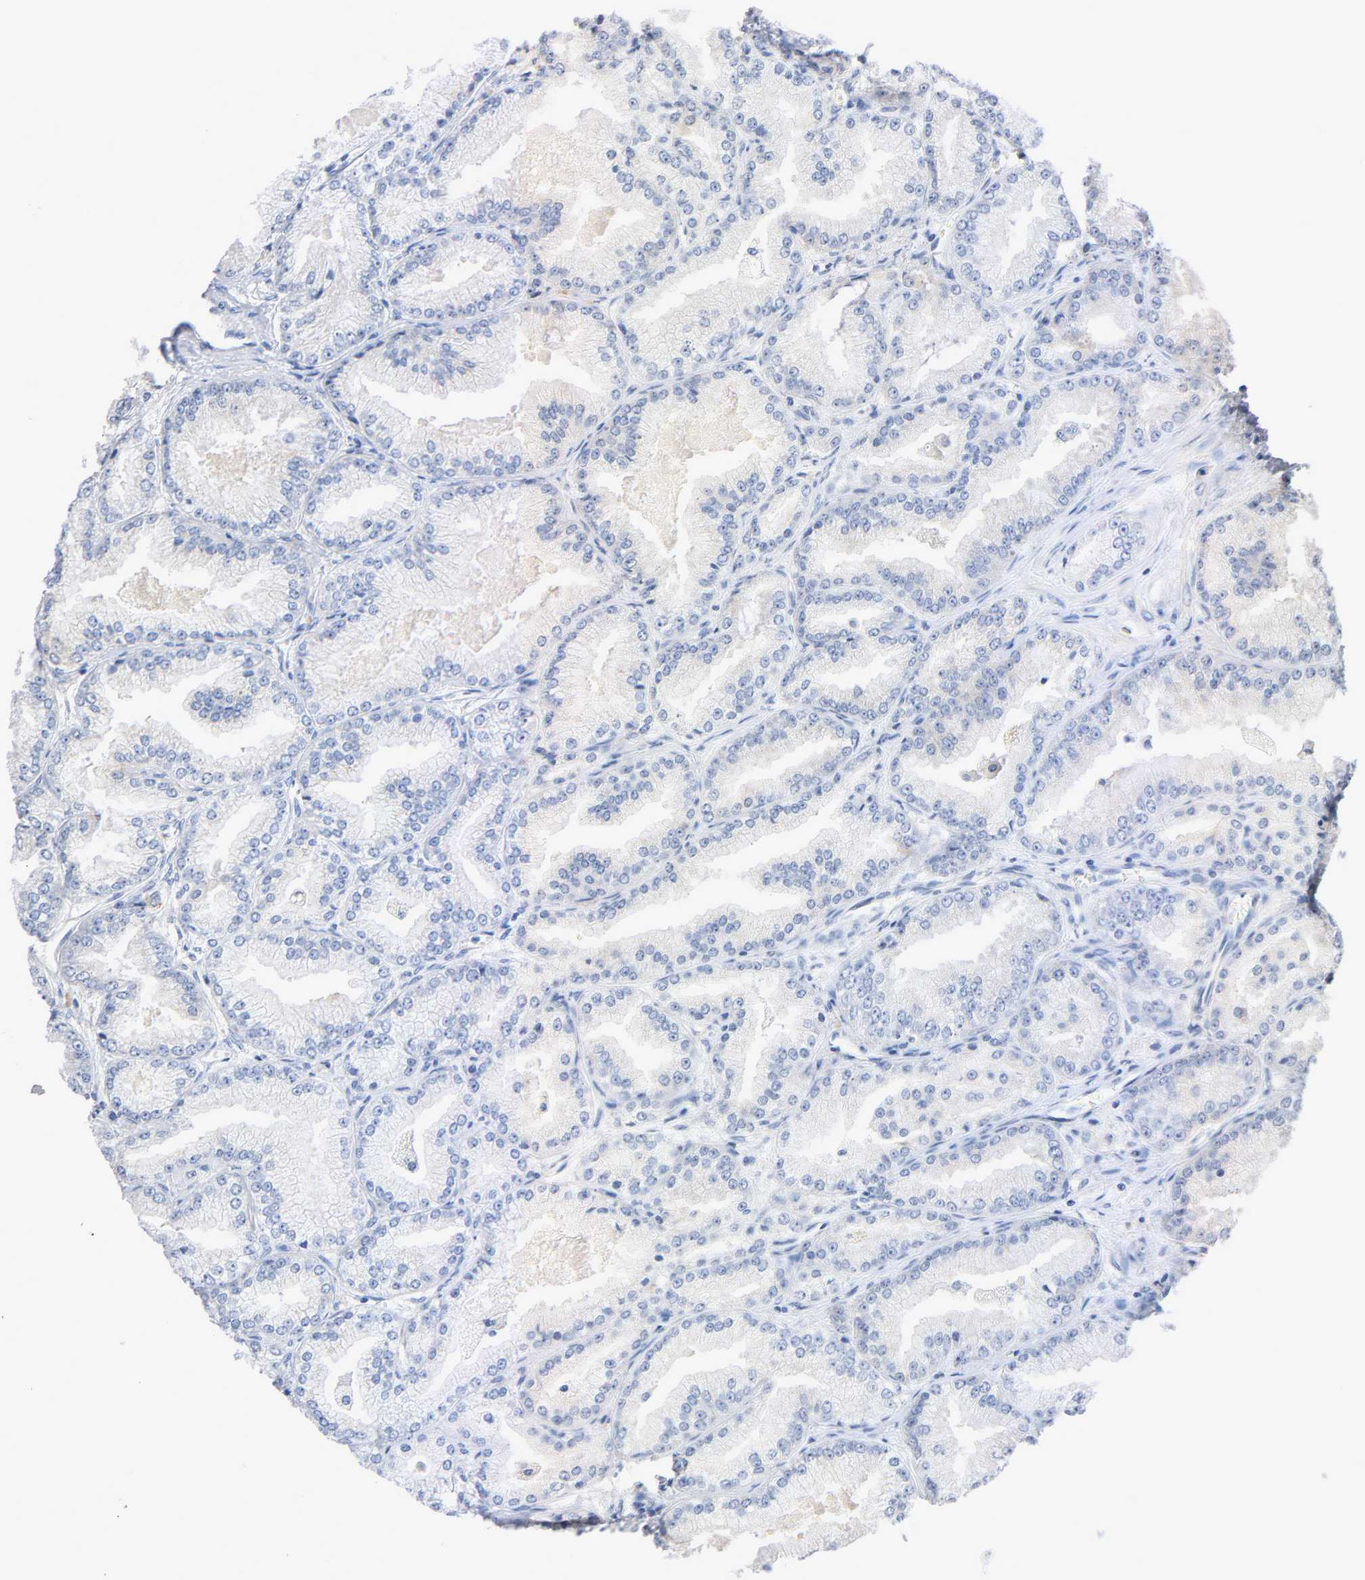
{"staining": {"intensity": "weak", "quantity": "<25%", "location": "cytoplasmic/membranous"}, "tissue": "prostate cancer", "cell_type": "Tumor cells", "image_type": "cancer", "snomed": [{"axis": "morphology", "description": "Adenocarcinoma, High grade"}, {"axis": "topography", "description": "Prostate"}], "caption": "IHC micrograph of human prostate adenocarcinoma (high-grade) stained for a protein (brown), which shows no expression in tumor cells.", "gene": "MALT1", "patient": {"sex": "male", "age": 61}}